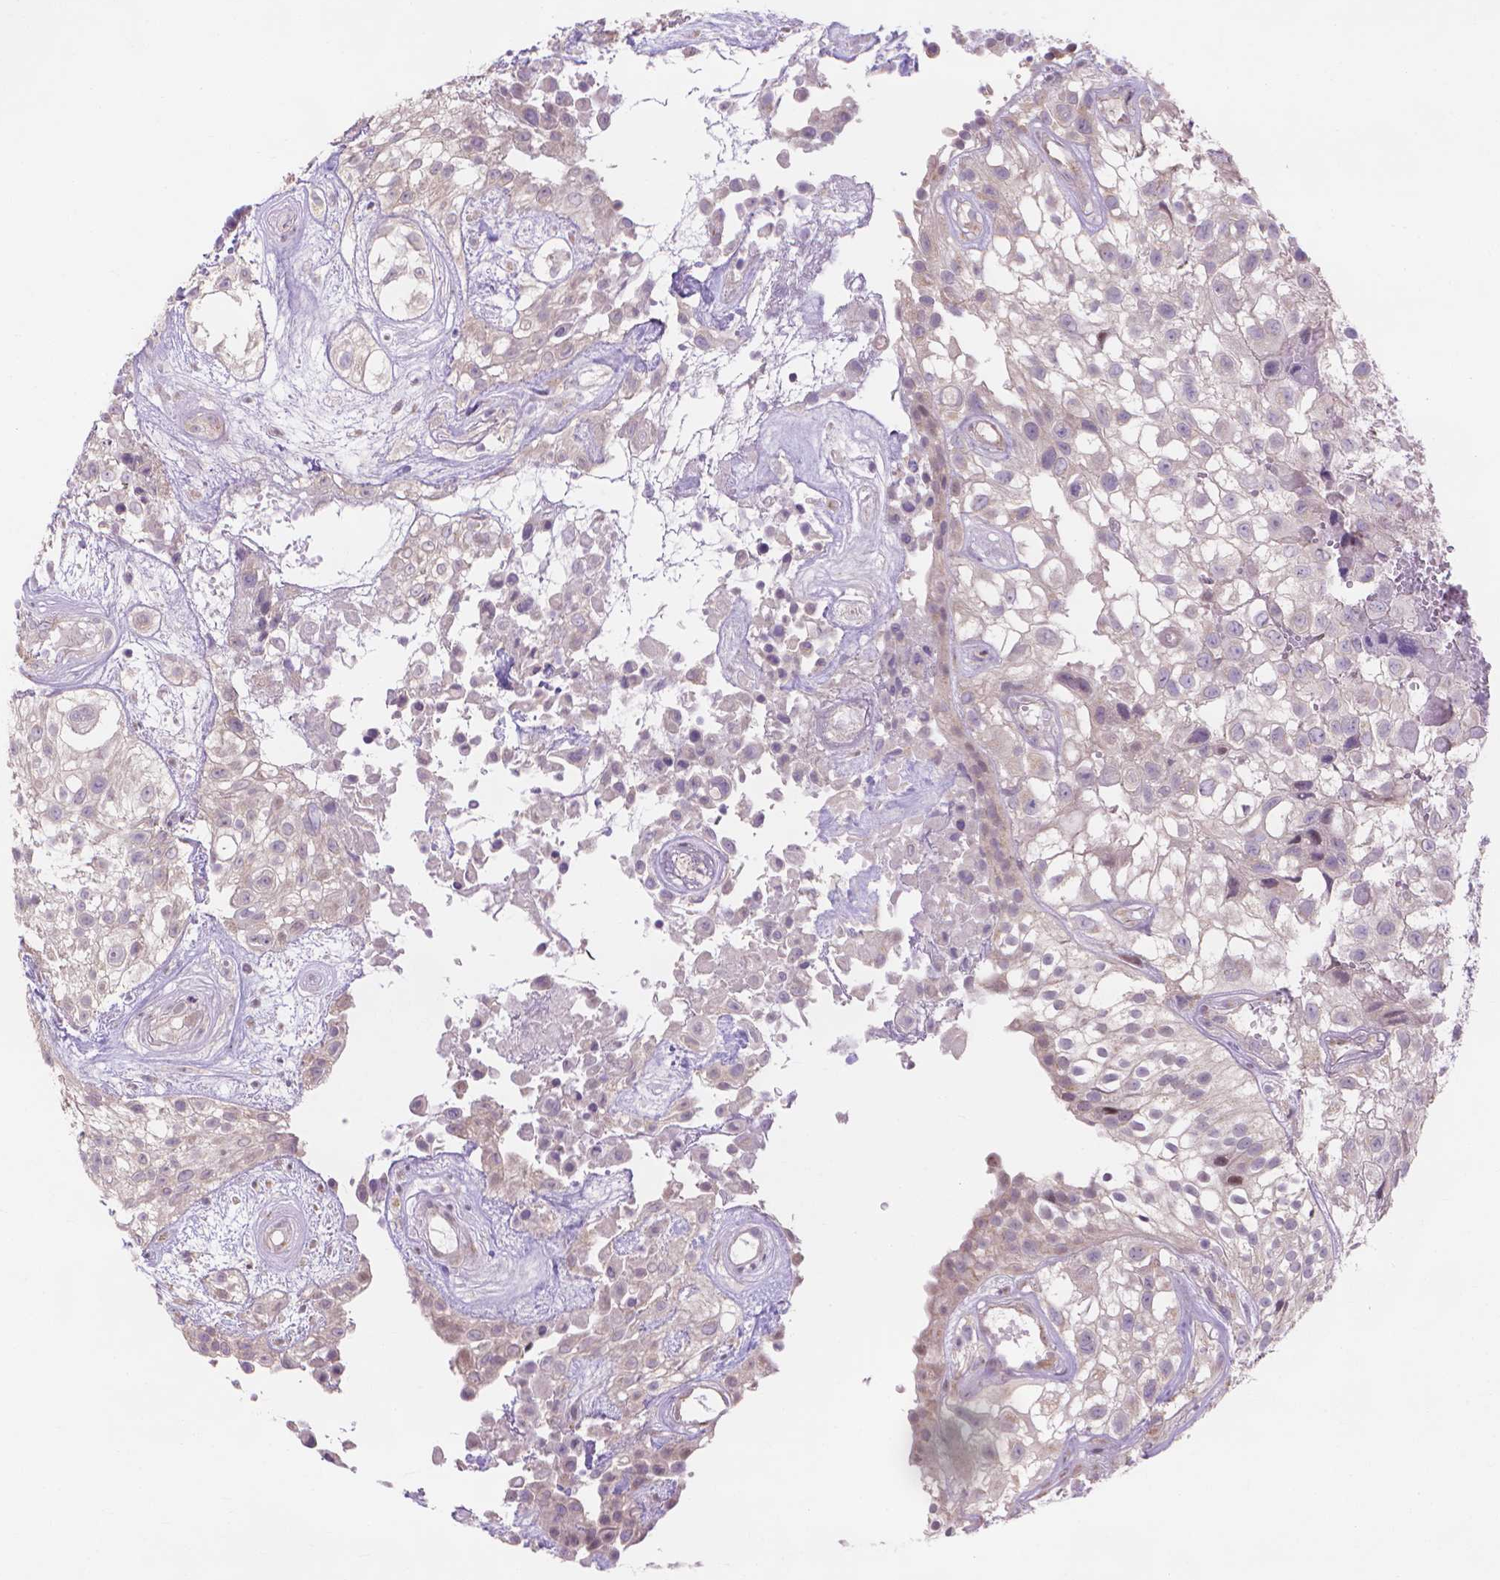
{"staining": {"intensity": "negative", "quantity": "none", "location": "none"}, "tissue": "urothelial cancer", "cell_type": "Tumor cells", "image_type": "cancer", "snomed": [{"axis": "morphology", "description": "Urothelial carcinoma, High grade"}, {"axis": "topography", "description": "Urinary bladder"}], "caption": "Protein analysis of urothelial cancer shows no significant positivity in tumor cells.", "gene": "PRDM13", "patient": {"sex": "male", "age": 56}}